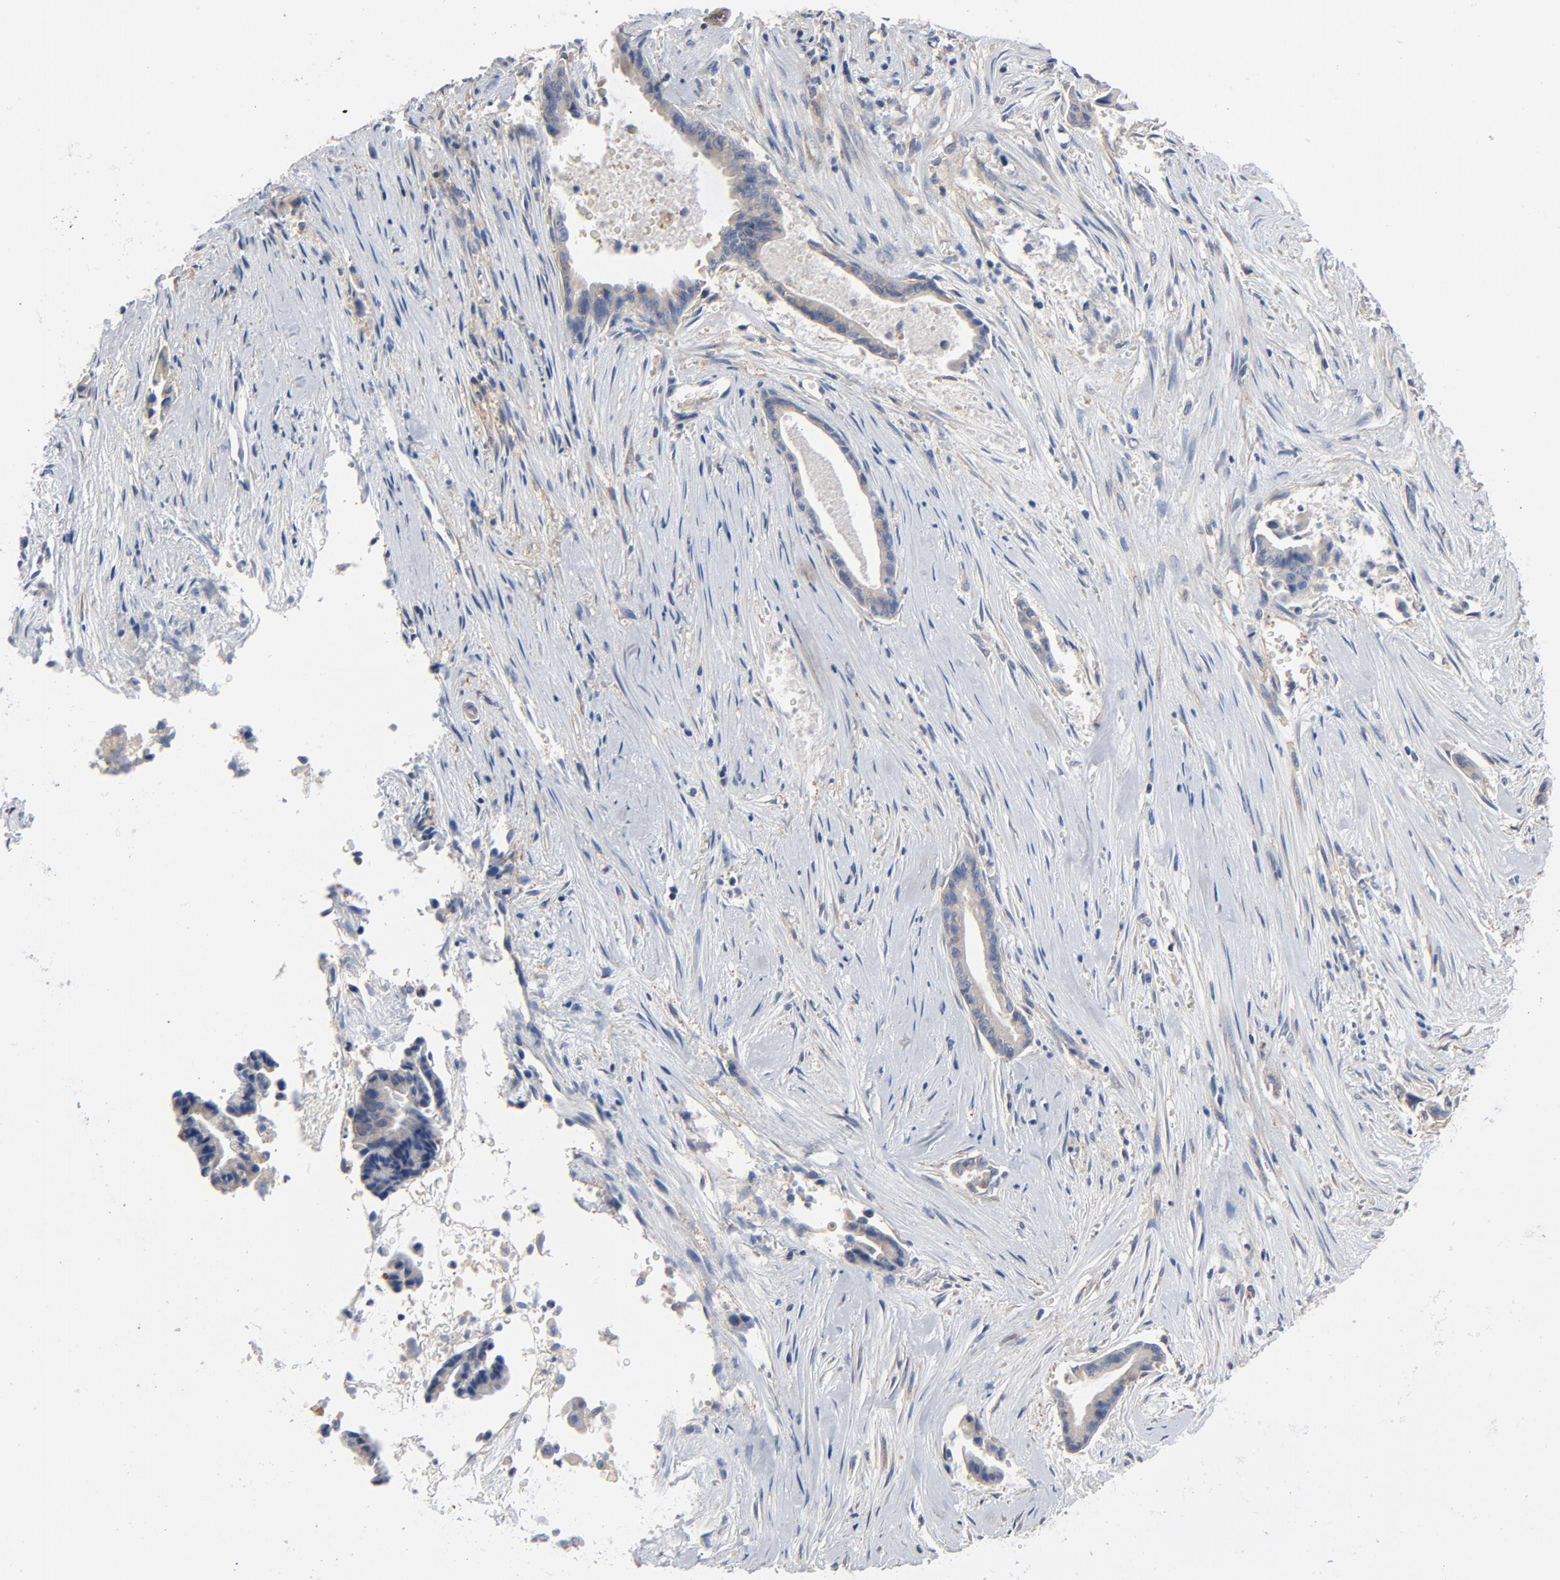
{"staining": {"intensity": "weak", "quantity": "25%-75%", "location": "cytoplasmic/membranous"}, "tissue": "liver cancer", "cell_type": "Tumor cells", "image_type": "cancer", "snomed": [{"axis": "morphology", "description": "Cholangiocarcinoma"}, {"axis": "topography", "description": "Liver"}], "caption": "Liver cancer (cholangiocarcinoma) was stained to show a protein in brown. There is low levels of weak cytoplasmic/membranous staining in about 25%-75% of tumor cells.", "gene": "DYNLT3", "patient": {"sex": "female", "age": 55}}